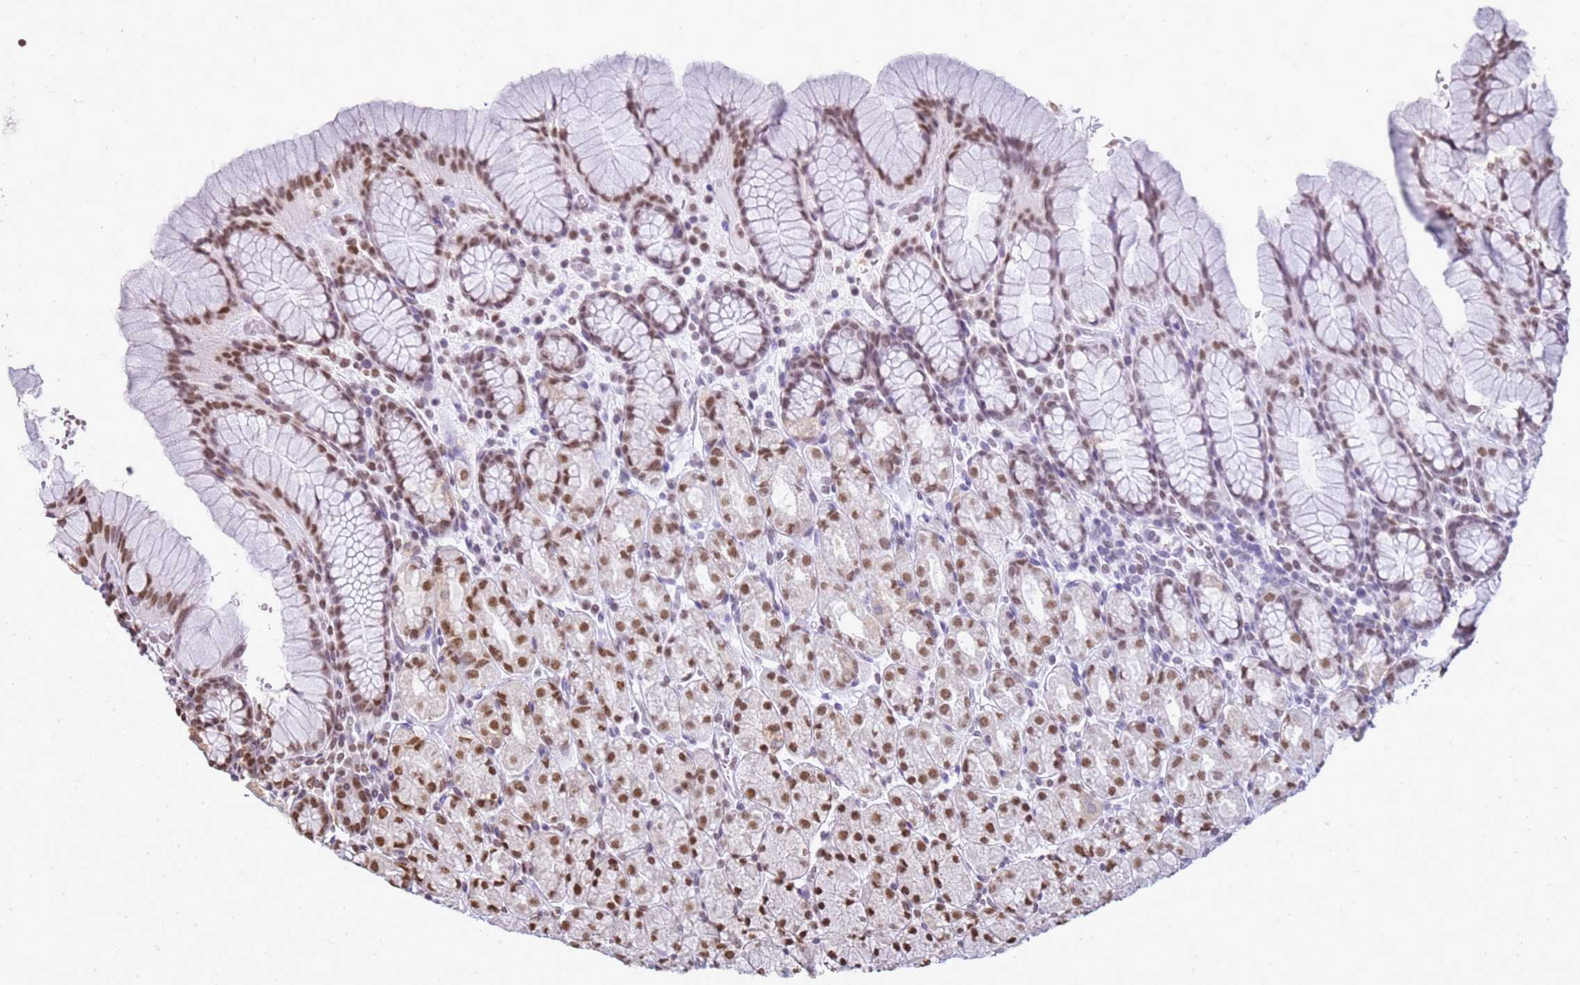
{"staining": {"intensity": "moderate", "quantity": ">75%", "location": "nuclear"}, "tissue": "stomach", "cell_type": "Glandular cells", "image_type": "normal", "snomed": [{"axis": "morphology", "description": "Normal tissue, NOS"}, {"axis": "topography", "description": "Stomach, upper"}, {"axis": "topography", "description": "Stomach"}], "caption": "Glandular cells show medium levels of moderate nuclear staining in approximately >75% of cells in benign stomach.", "gene": "APEX1", "patient": {"sex": "male", "age": 62}}